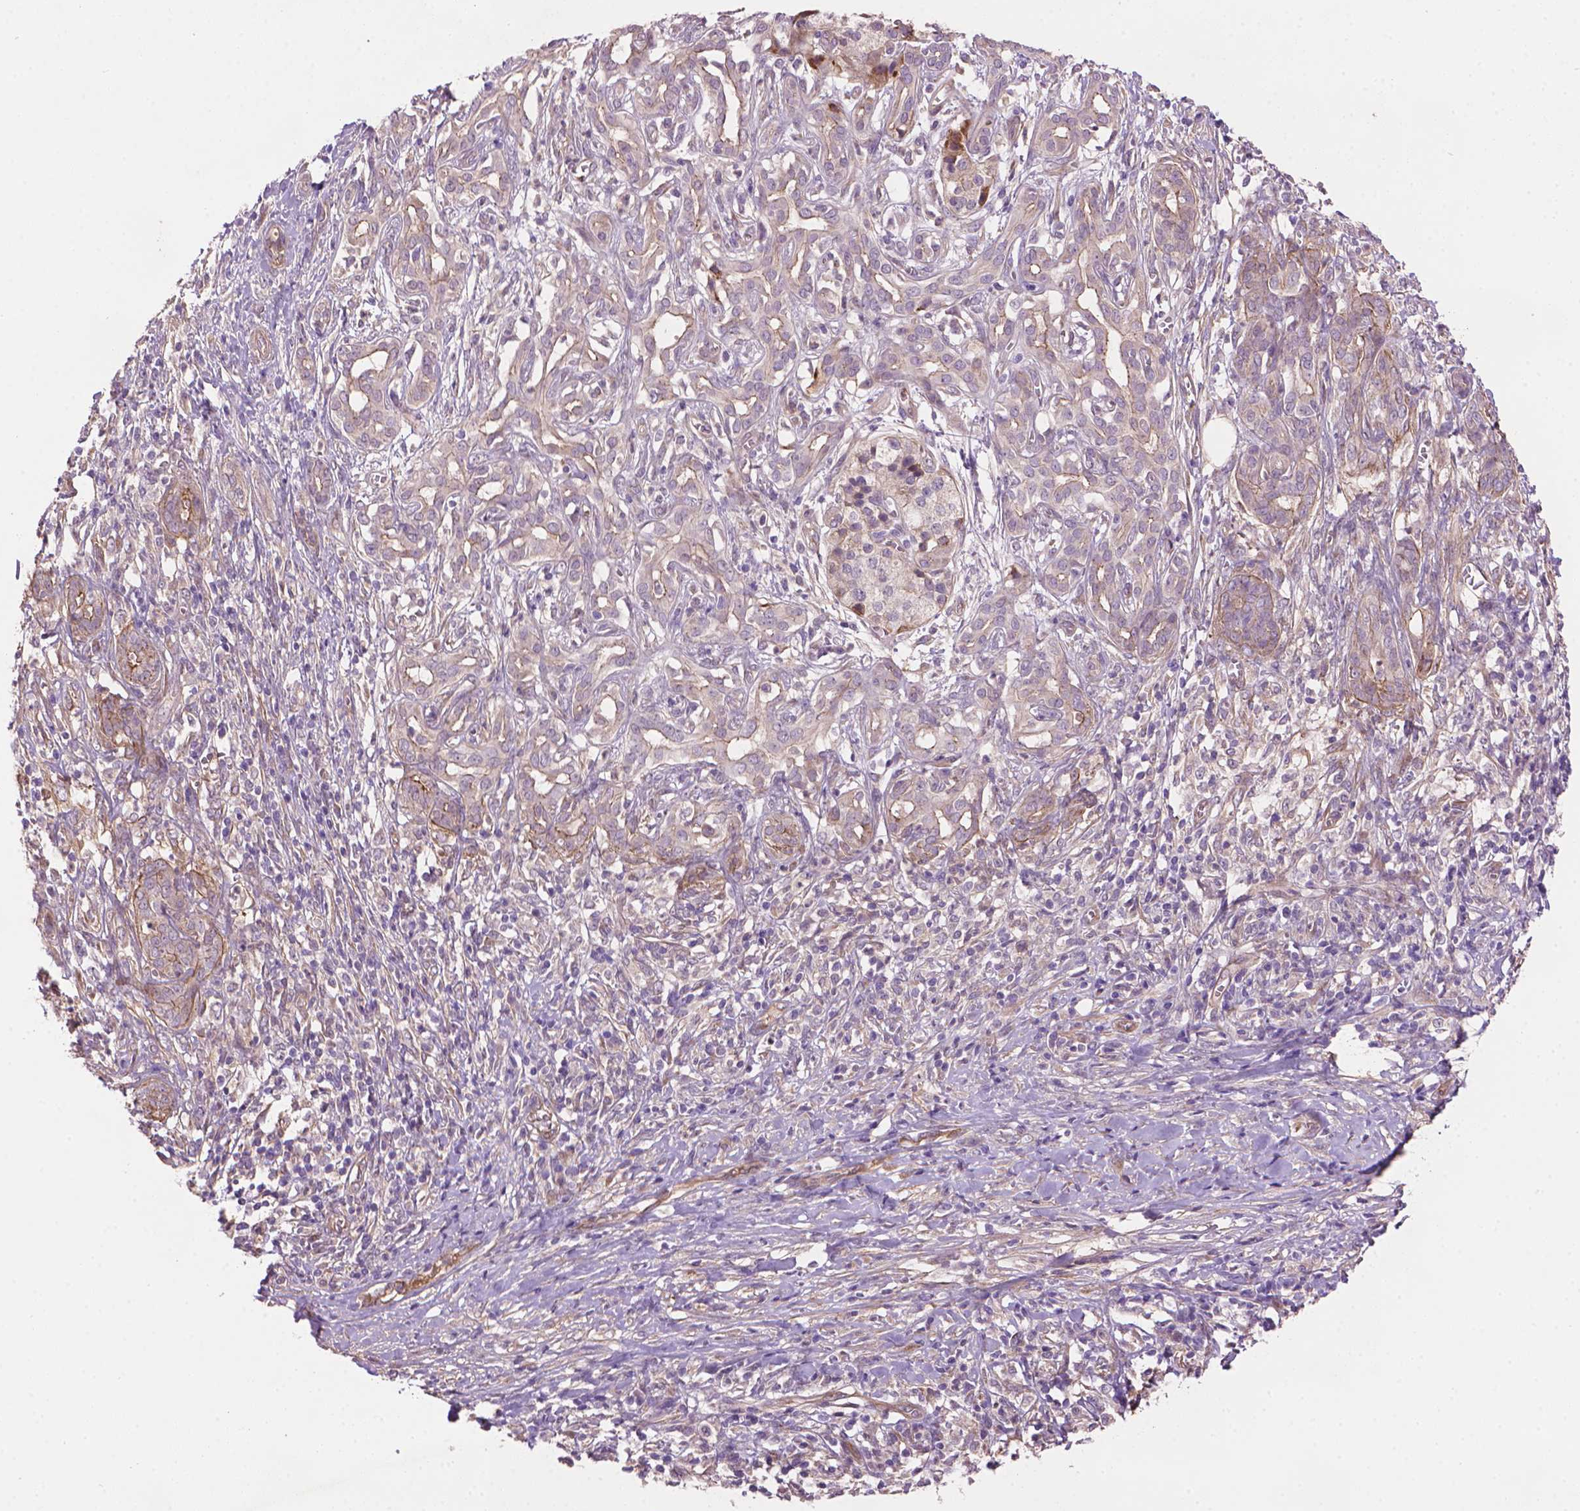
{"staining": {"intensity": "weak", "quantity": "<25%", "location": "cytoplasmic/membranous"}, "tissue": "pancreatic cancer", "cell_type": "Tumor cells", "image_type": "cancer", "snomed": [{"axis": "morphology", "description": "Adenocarcinoma, NOS"}, {"axis": "topography", "description": "Pancreas"}], "caption": "Pancreatic cancer stained for a protein using immunohistochemistry (IHC) shows no staining tumor cells.", "gene": "AMMECR1", "patient": {"sex": "male", "age": 61}}